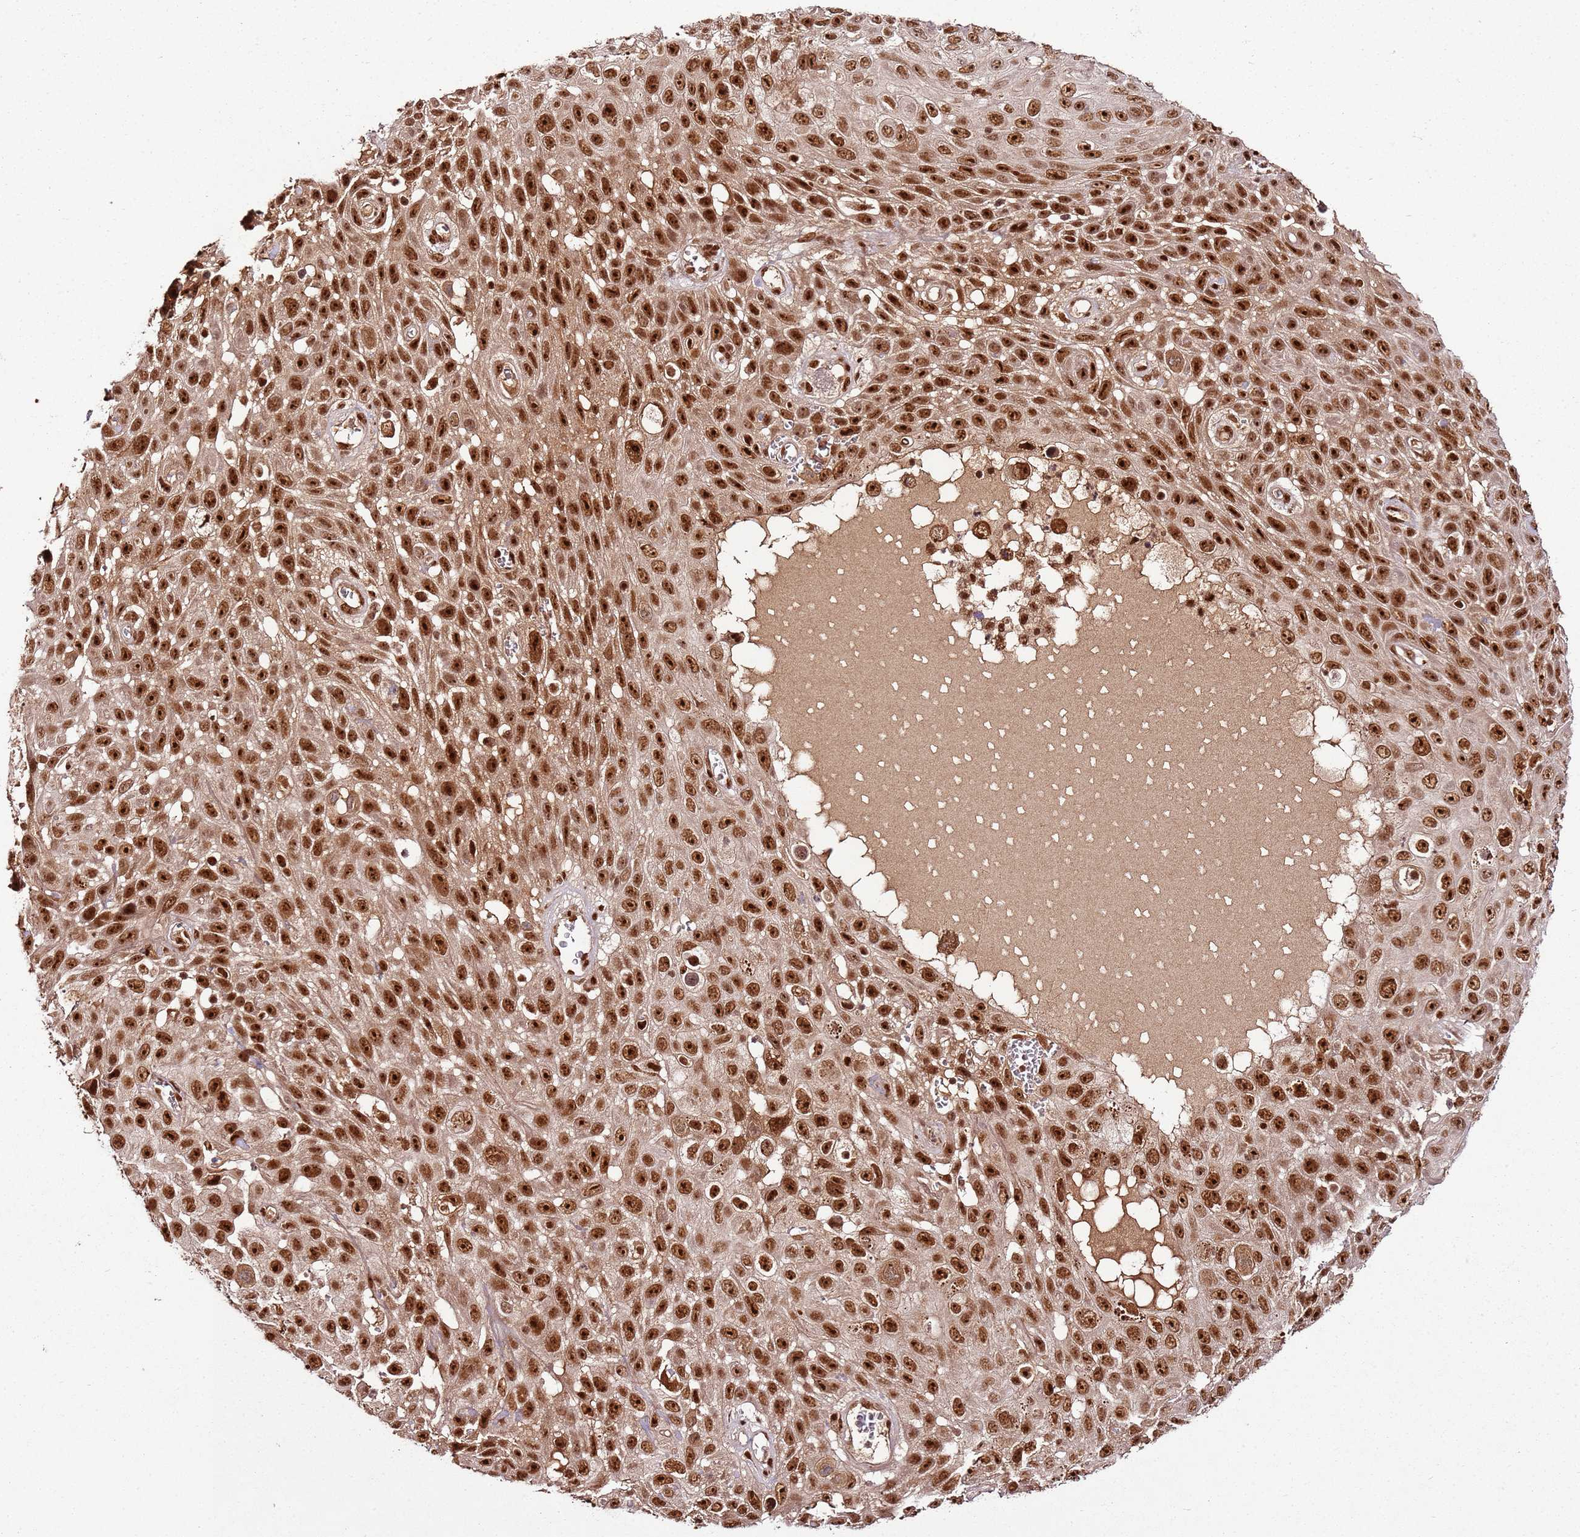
{"staining": {"intensity": "strong", "quantity": ">75%", "location": "nuclear"}, "tissue": "skin cancer", "cell_type": "Tumor cells", "image_type": "cancer", "snomed": [{"axis": "morphology", "description": "Squamous cell carcinoma, NOS"}, {"axis": "topography", "description": "Skin"}], "caption": "The micrograph exhibits staining of skin squamous cell carcinoma, revealing strong nuclear protein positivity (brown color) within tumor cells.", "gene": "XRN2", "patient": {"sex": "male", "age": 82}}